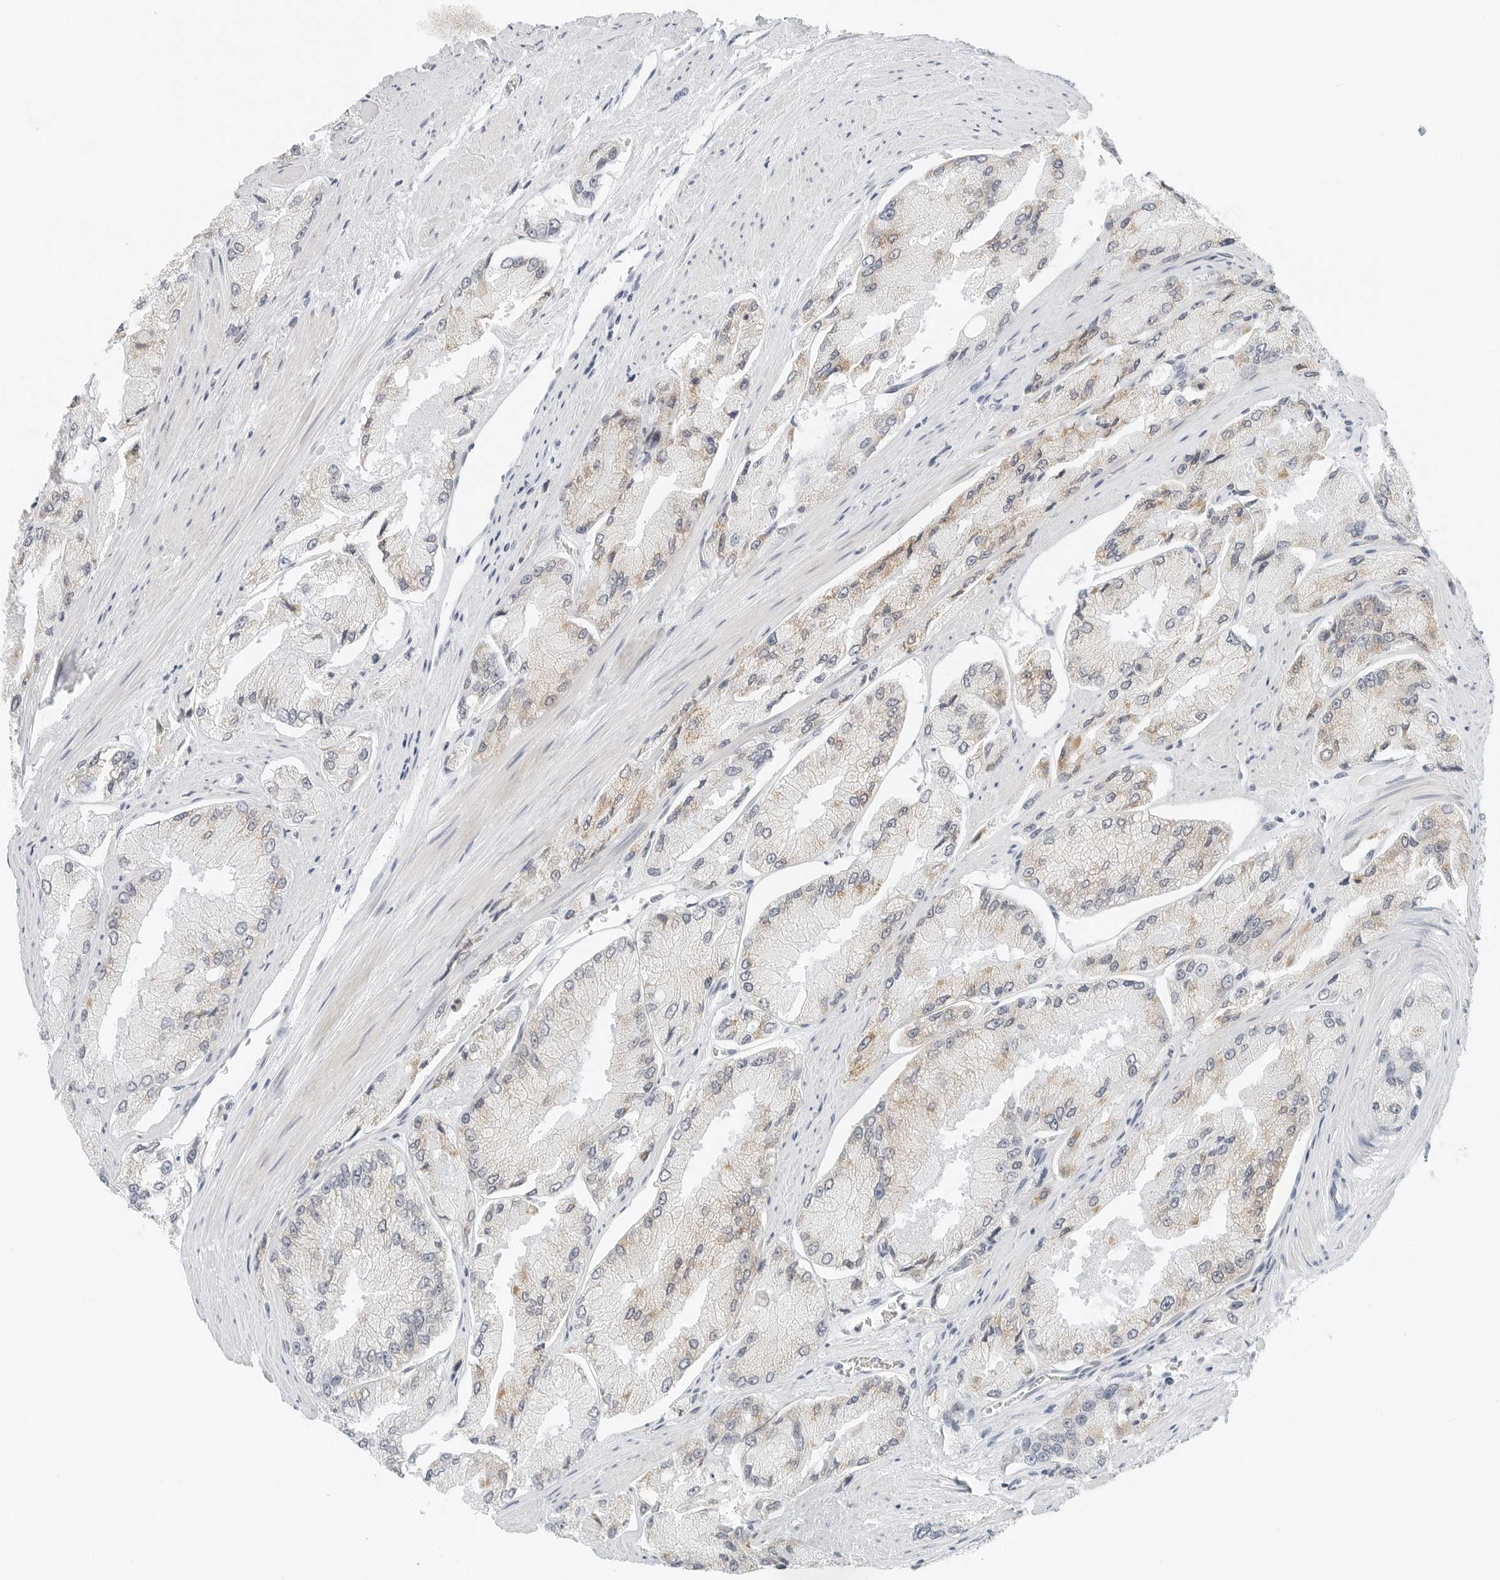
{"staining": {"intensity": "weak", "quantity": "<25%", "location": "cytoplasmic/membranous"}, "tissue": "prostate cancer", "cell_type": "Tumor cells", "image_type": "cancer", "snomed": [{"axis": "morphology", "description": "Adenocarcinoma, High grade"}, {"axis": "topography", "description": "Prostate"}], "caption": "This photomicrograph is of prostate adenocarcinoma (high-grade) stained with IHC to label a protein in brown with the nuclei are counter-stained blue. There is no staining in tumor cells. (DAB (3,3'-diaminobenzidine) immunohistochemistry (IHC) with hematoxylin counter stain).", "gene": "CCSAP", "patient": {"sex": "male", "age": 58}}